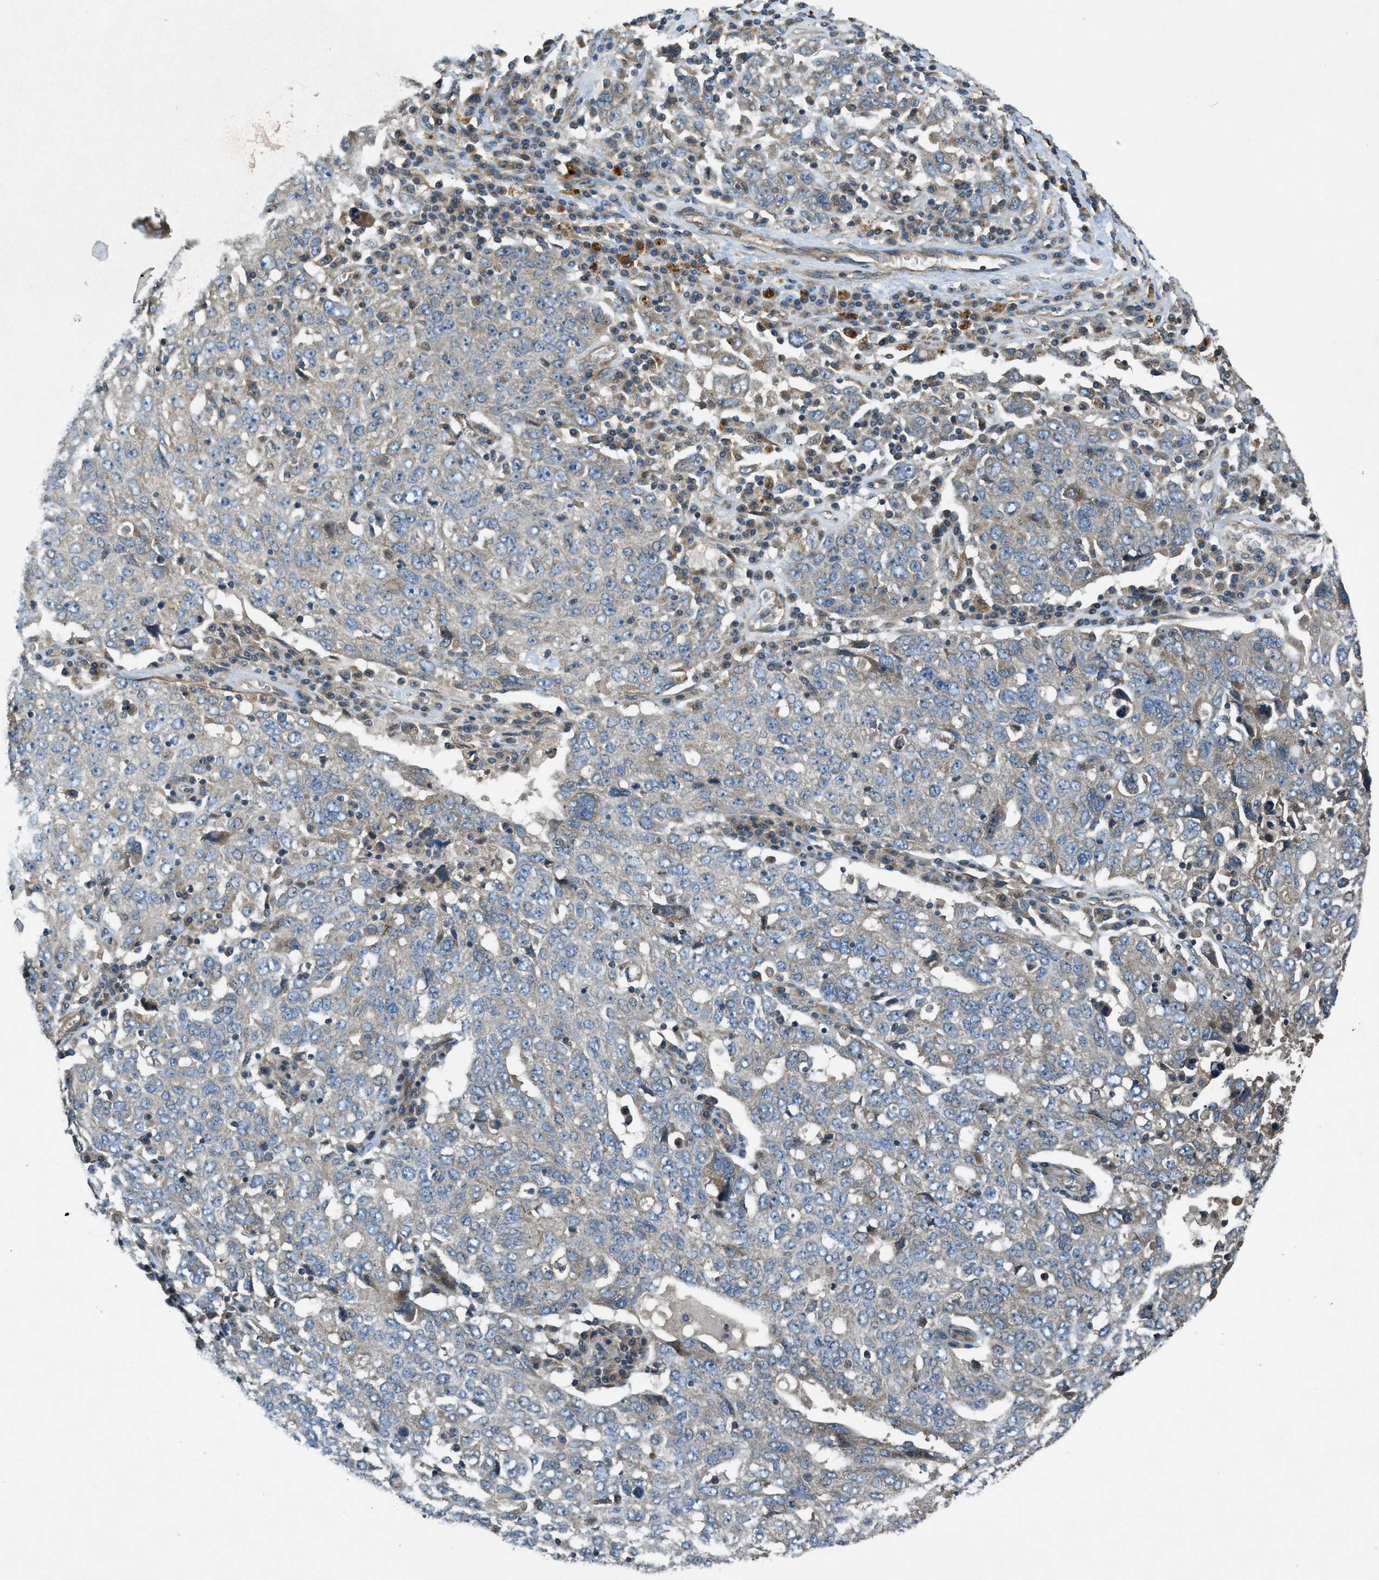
{"staining": {"intensity": "weak", "quantity": "<25%", "location": "cytoplasmic/membranous"}, "tissue": "ovarian cancer", "cell_type": "Tumor cells", "image_type": "cancer", "snomed": [{"axis": "morphology", "description": "Carcinoma, endometroid"}, {"axis": "topography", "description": "Ovary"}], "caption": "Ovarian cancer (endometroid carcinoma) was stained to show a protein in brown. There is no significant positivity in tumor cells.", "gene": "VEZT", "patient": {"sex": "female", "age": 62}}